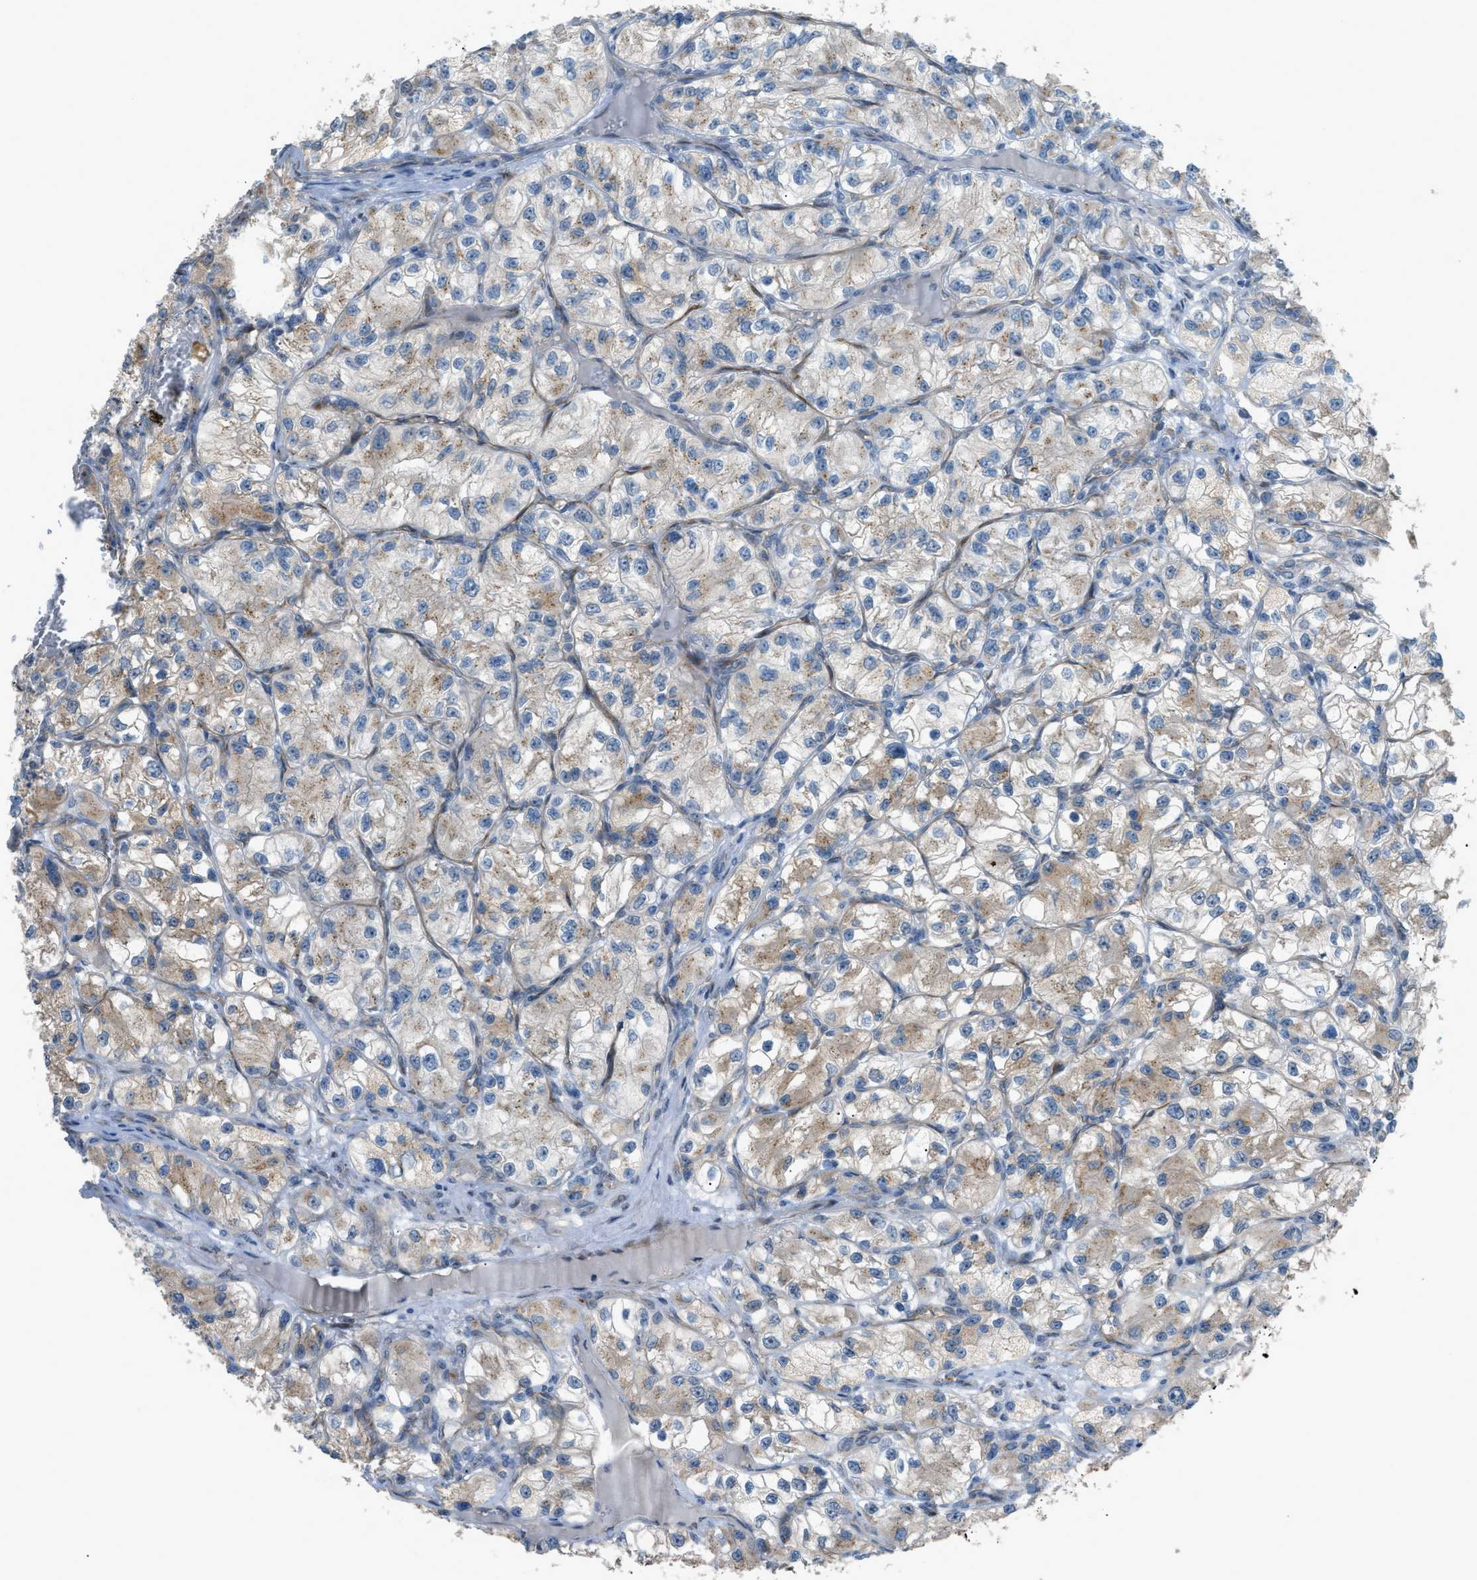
{"staining": {"intensity": "moderate", "quantity": ">75%", "location": "cytoplasmic/membranous,nuclear"}, "tissue": "renal cancer", "cell_type": "Tumor cells", "image_type": "cancer", "snomed": [{"axis": "morphology", "description": "Adenocarcinoma, NOS"}, {"axis": "topography", "description": "Kidney"}], "caption": "Renal cancer (adenocarcinoma) was stained to show a protein in brown. There is medium levels of moderate cytoplasmic/membranous and nuclear expression in about >75% of tumor cells. The protein of interest is shown in brown color, while the nuclei are stained blue.", "gene": "CCDC186", "patient": {"sex": "female", "age": 57}}